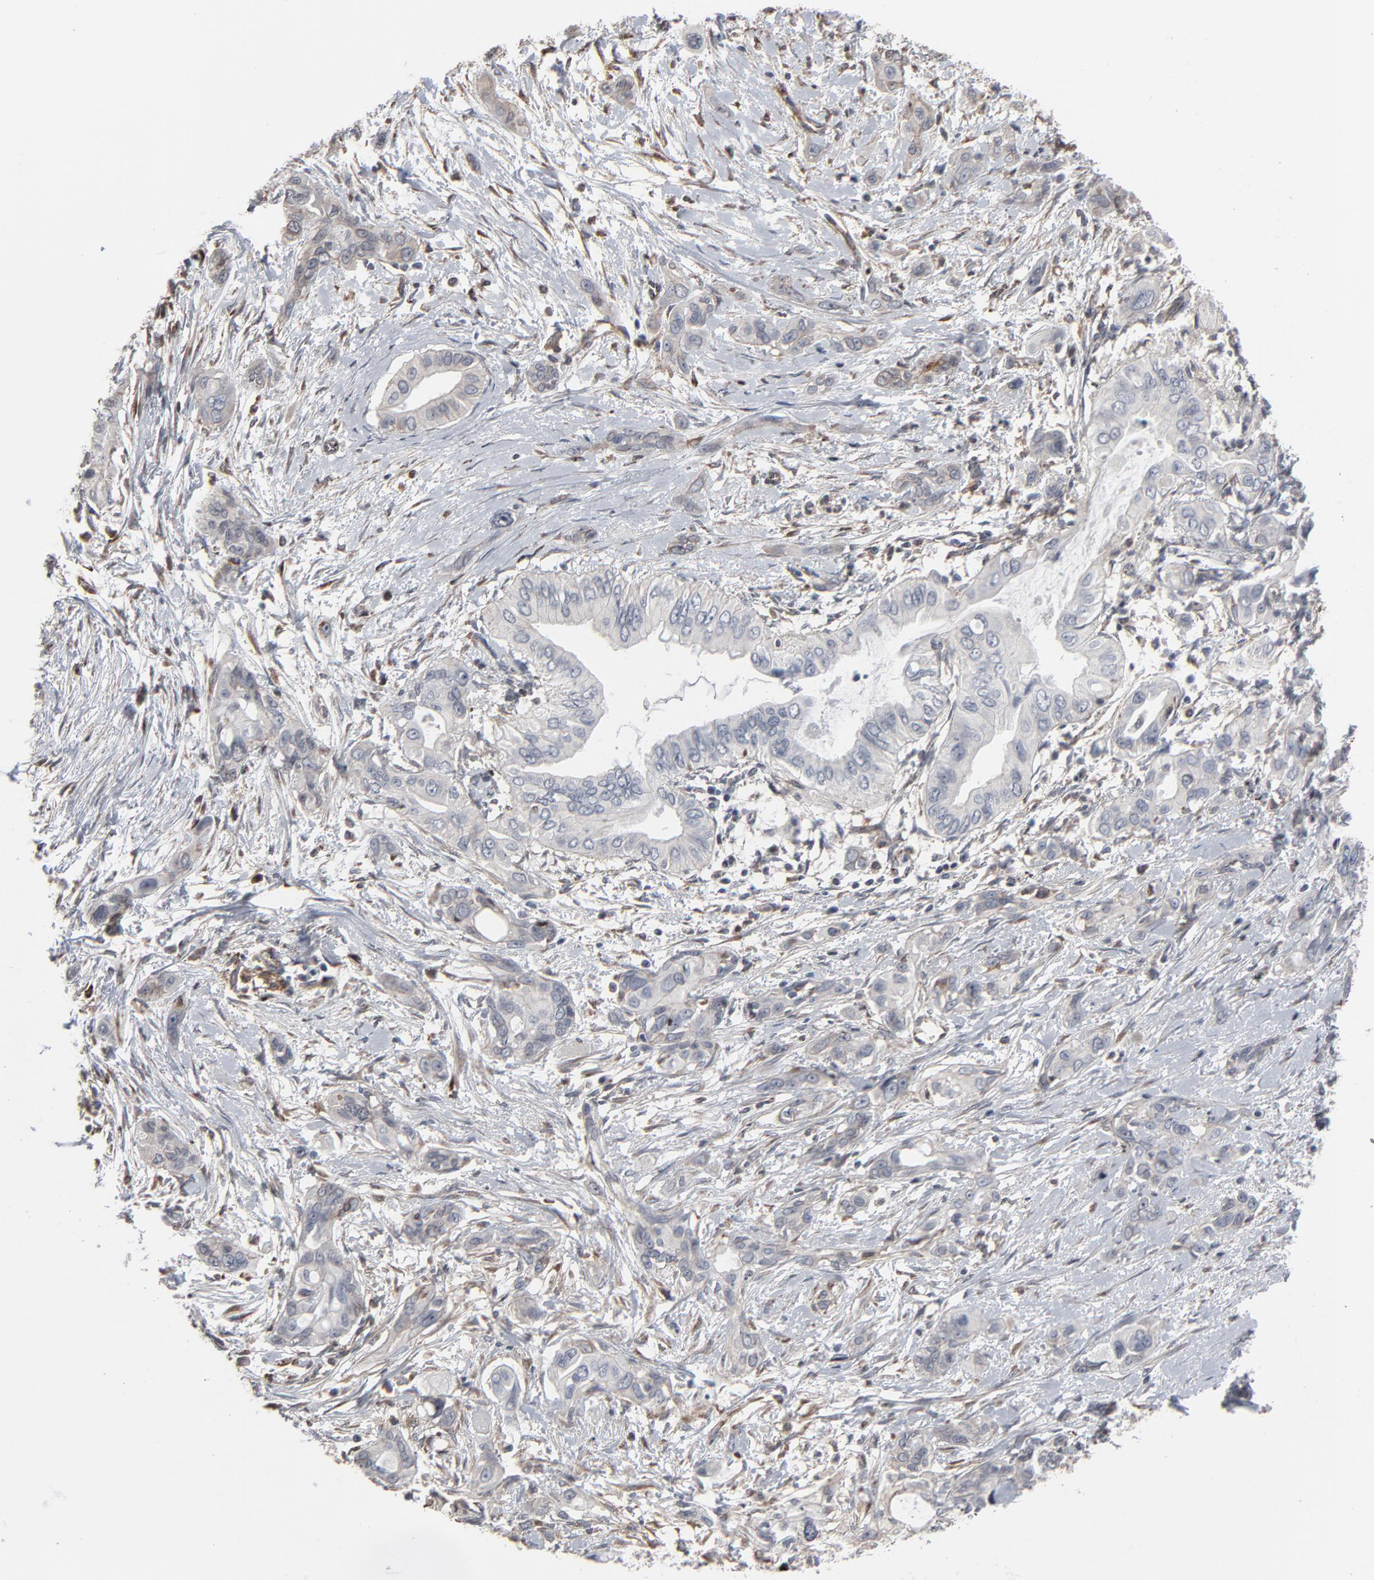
{"staining": {"intensity": "weak", "quantity": "25%-75%", "location": "cytoplasmic/membranous"}, "tissue": "pancreatic cancer", "cell_type": "Tumor cells", "image_type": "cancer", "snomed": [{"axis": "morphology", "description": "Adenocarcinoma, NOS"}, {"axis": "topography", "description": "Pancreas"}], "caption": "Weak cytoplasmic/membranous staining is present in about 25%-75% of tumor cells in pancreatic cancer.", "gene": "CTNND1", "patient": {"sex": "female", "age": 60}}